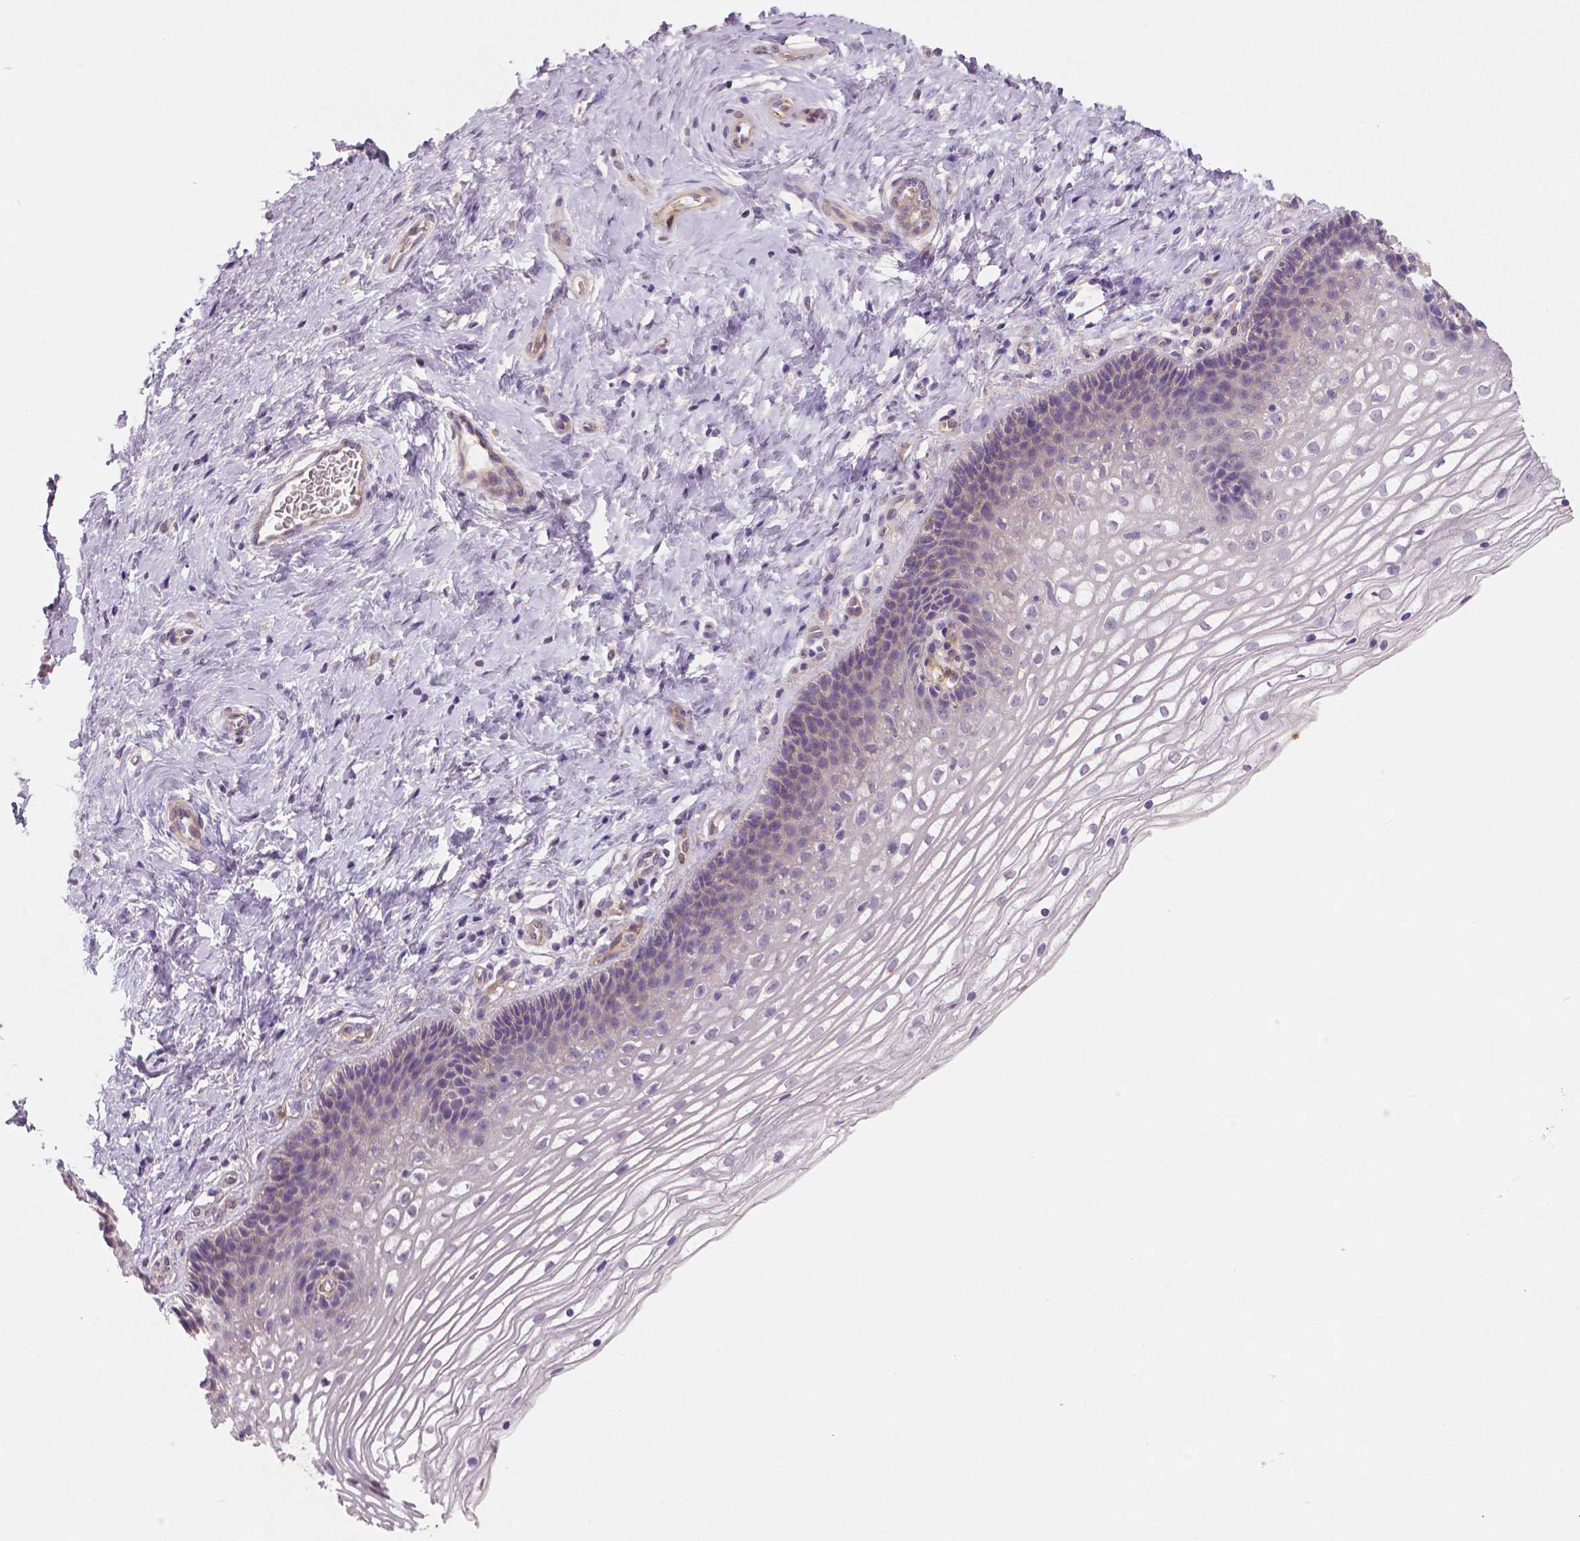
{"staining": {"intensity": "negative", "quantity": "none", "location": "none"}, "tissue": "cervix", "cell_type": "Glandular cells", "image_type": "normal", "snomed": [{"axis": "morphology", "description": "Normal tissue, NOS"}, {"axis": "topography", "description": "Cervix"}], "caption": "Immunohistochemistry (IHC) micrograph of benign cervix stained for a protein (brown), which displays no positivity in glandular cells.", "gene": "FLT1", "patient": {"sex": "female", "age": 34}}